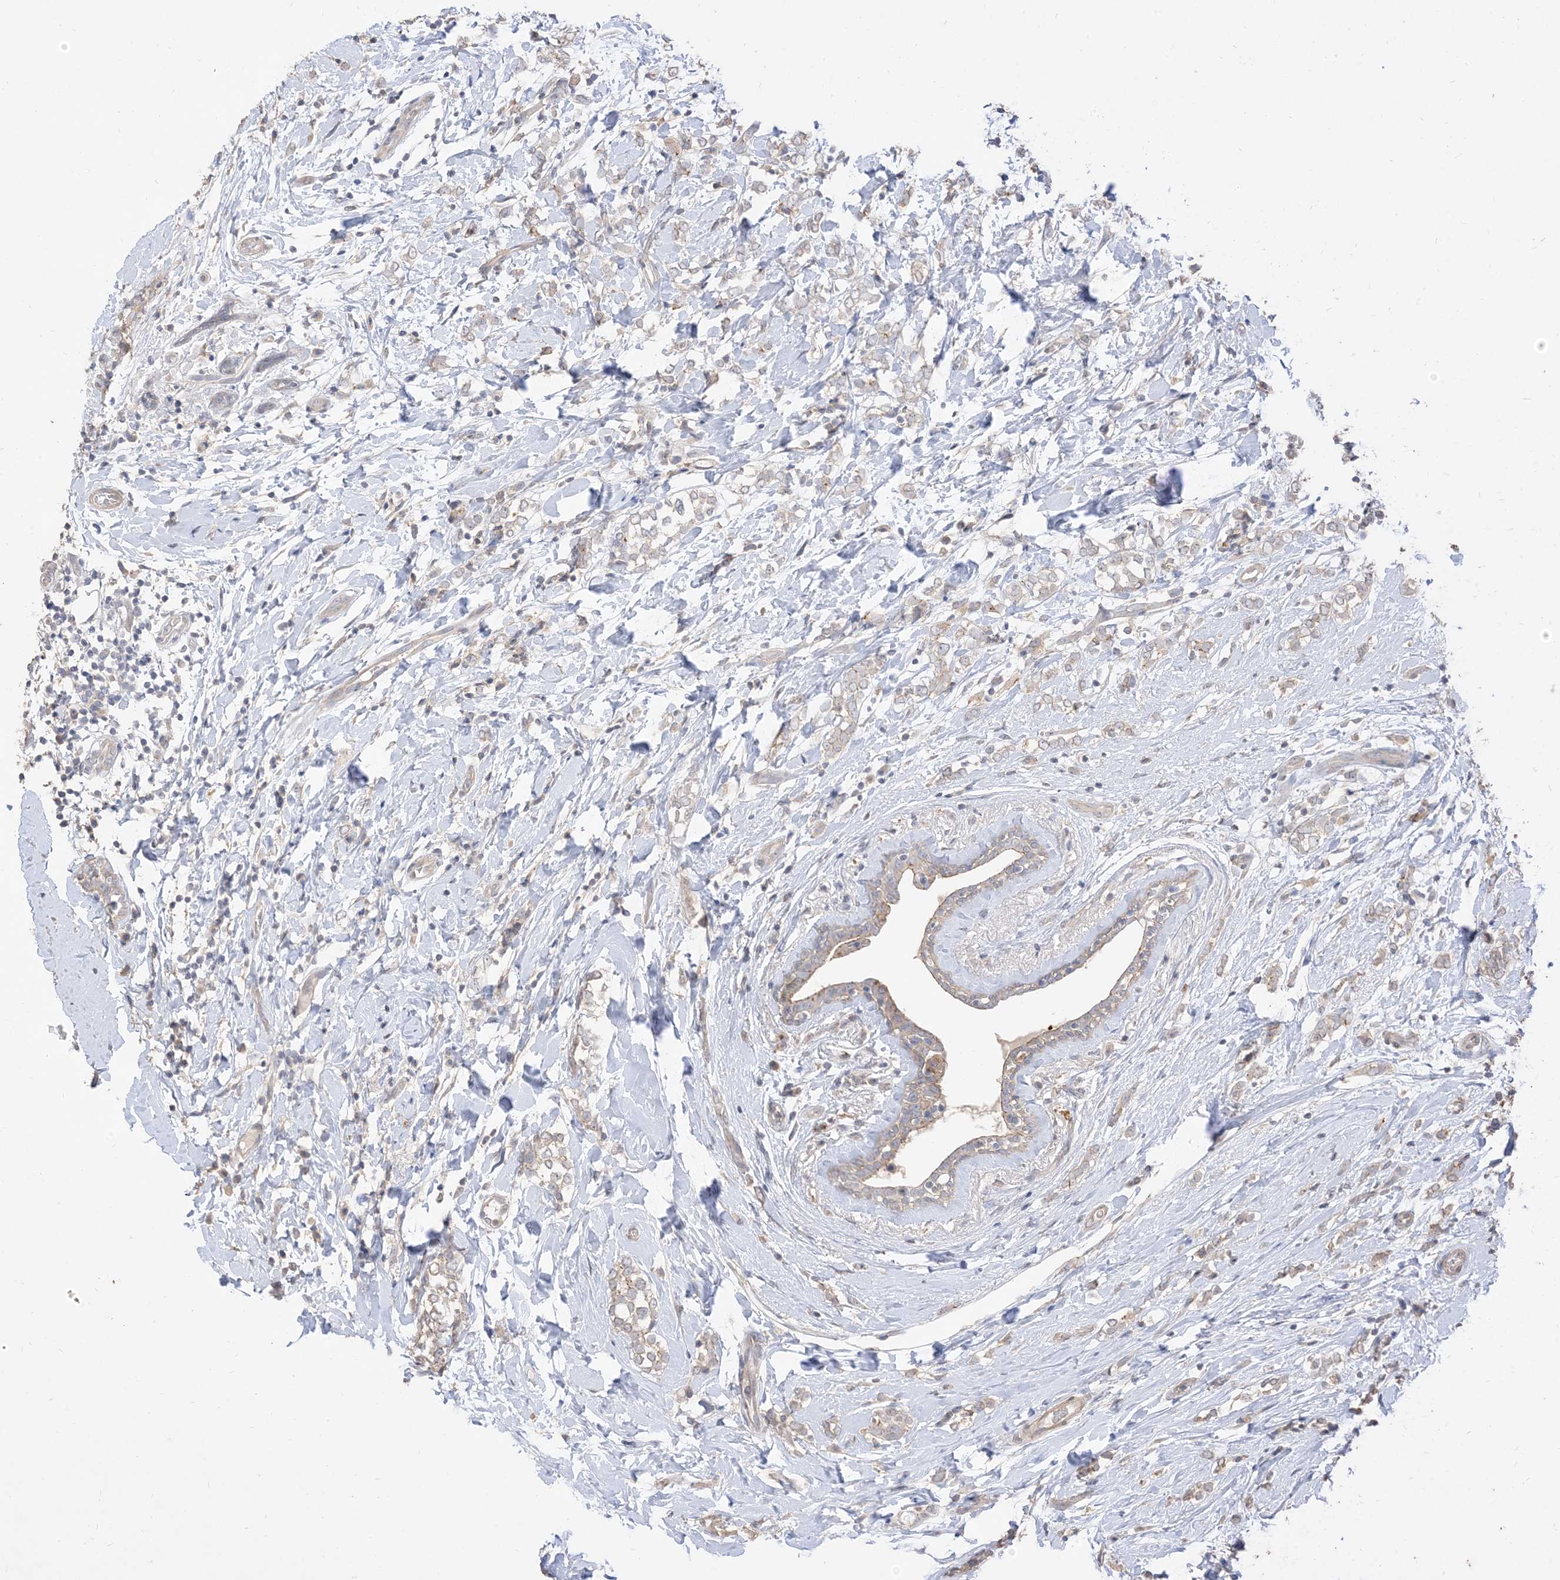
{"staining": {"intensity": "weak", "quantity": "<25%", "location": "cytoplasmic/membranous"}, "tissue": "breast cancer", "cell_type": "Tumor cells", "image_type": "cancer", "snomed": [{"axis": "morphology", "description": "Normal tissue, NOS"}, {"axis": "morphology", "description": "Lobular carcinoma"}, {"axis": "topography", "description": "Breast"}], "caption": "Tumor cells are negative for protein expression in human breast cancer (lobular carcinoma).", "gene": "RNF175", "patient": {"sex": "female", "age": 47}}